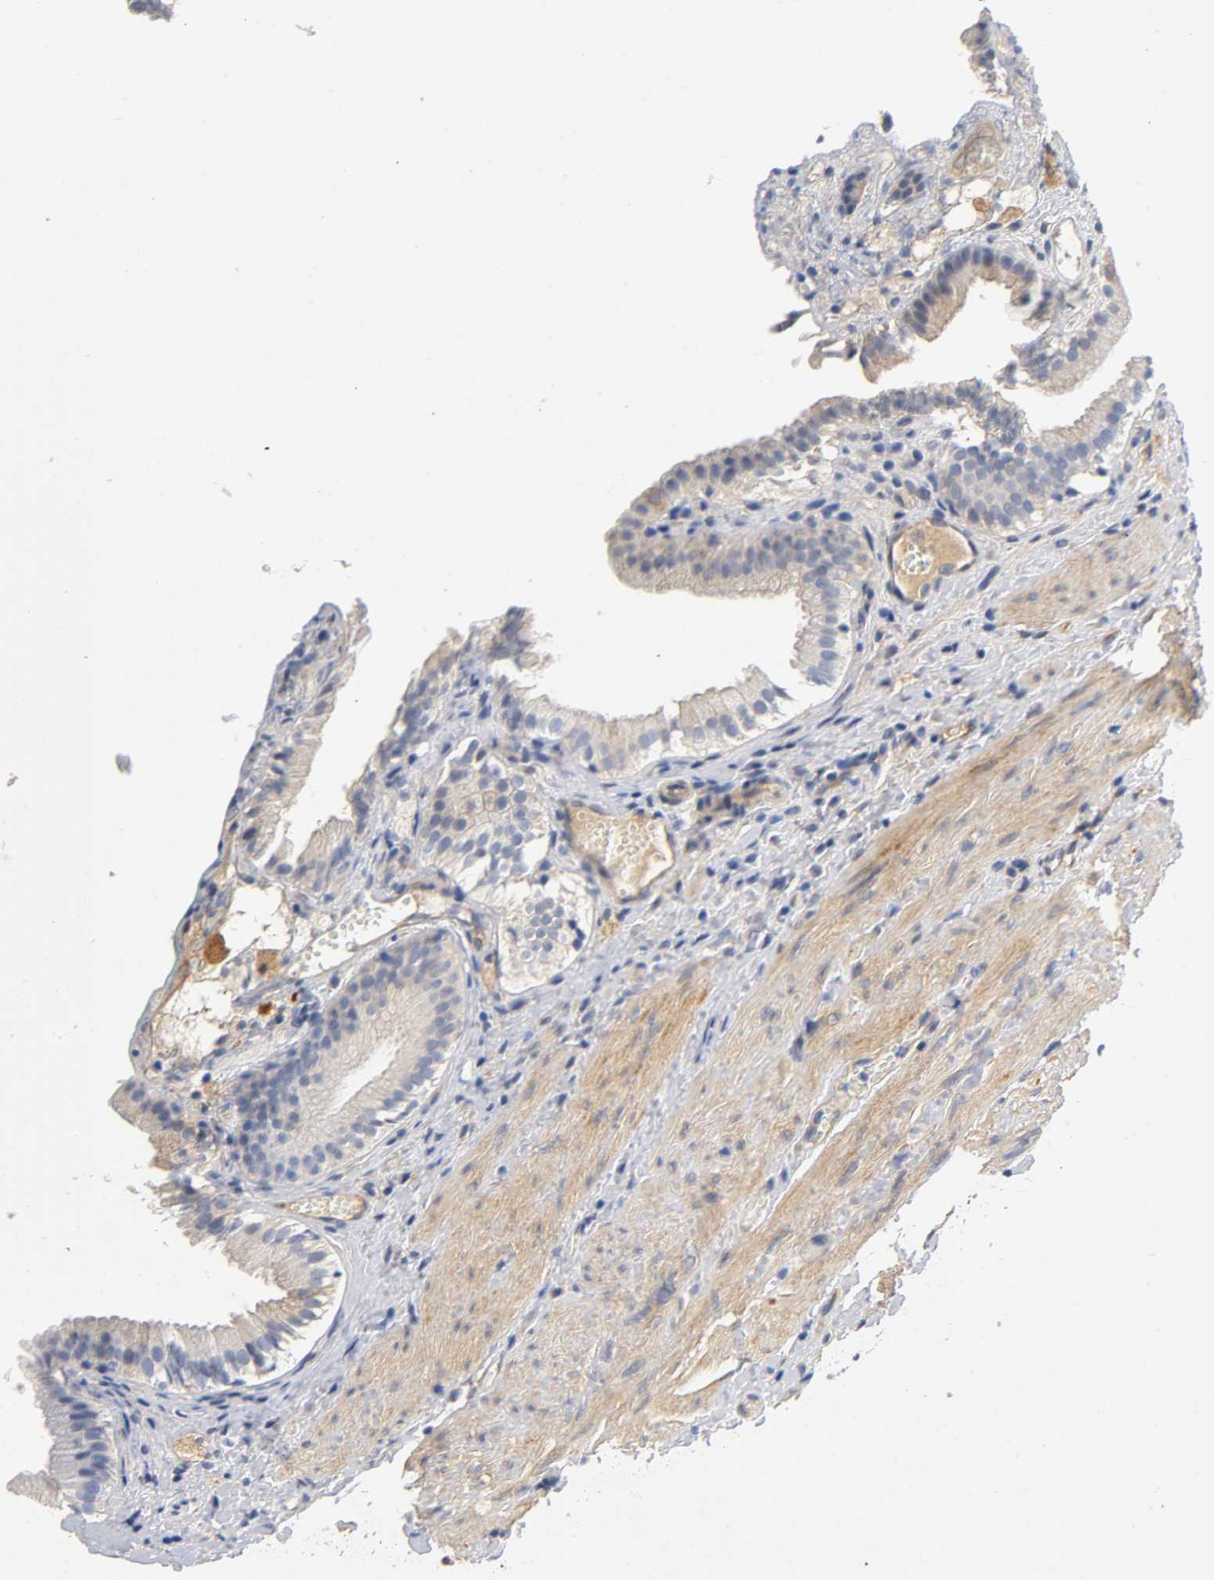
{"staining": {"intensity": "weak", "quantity": "<25%", "location": "cytoplasmic/membranous"}, "tissue": "gallbladder", "cell_type": "Glandular cells", "image_type": "normal", "snomed": [{"axis": "morphology", "description": "Normal tissue, NOS"}, {"axis": "topography", "description": "Gallbladder"}], "caption": "Immunohistochemistry of normal human gallbladder demonstrates no staining in glandular cells.", "gene": "TNC", "patient": {"sex": "female", "age": 24}}